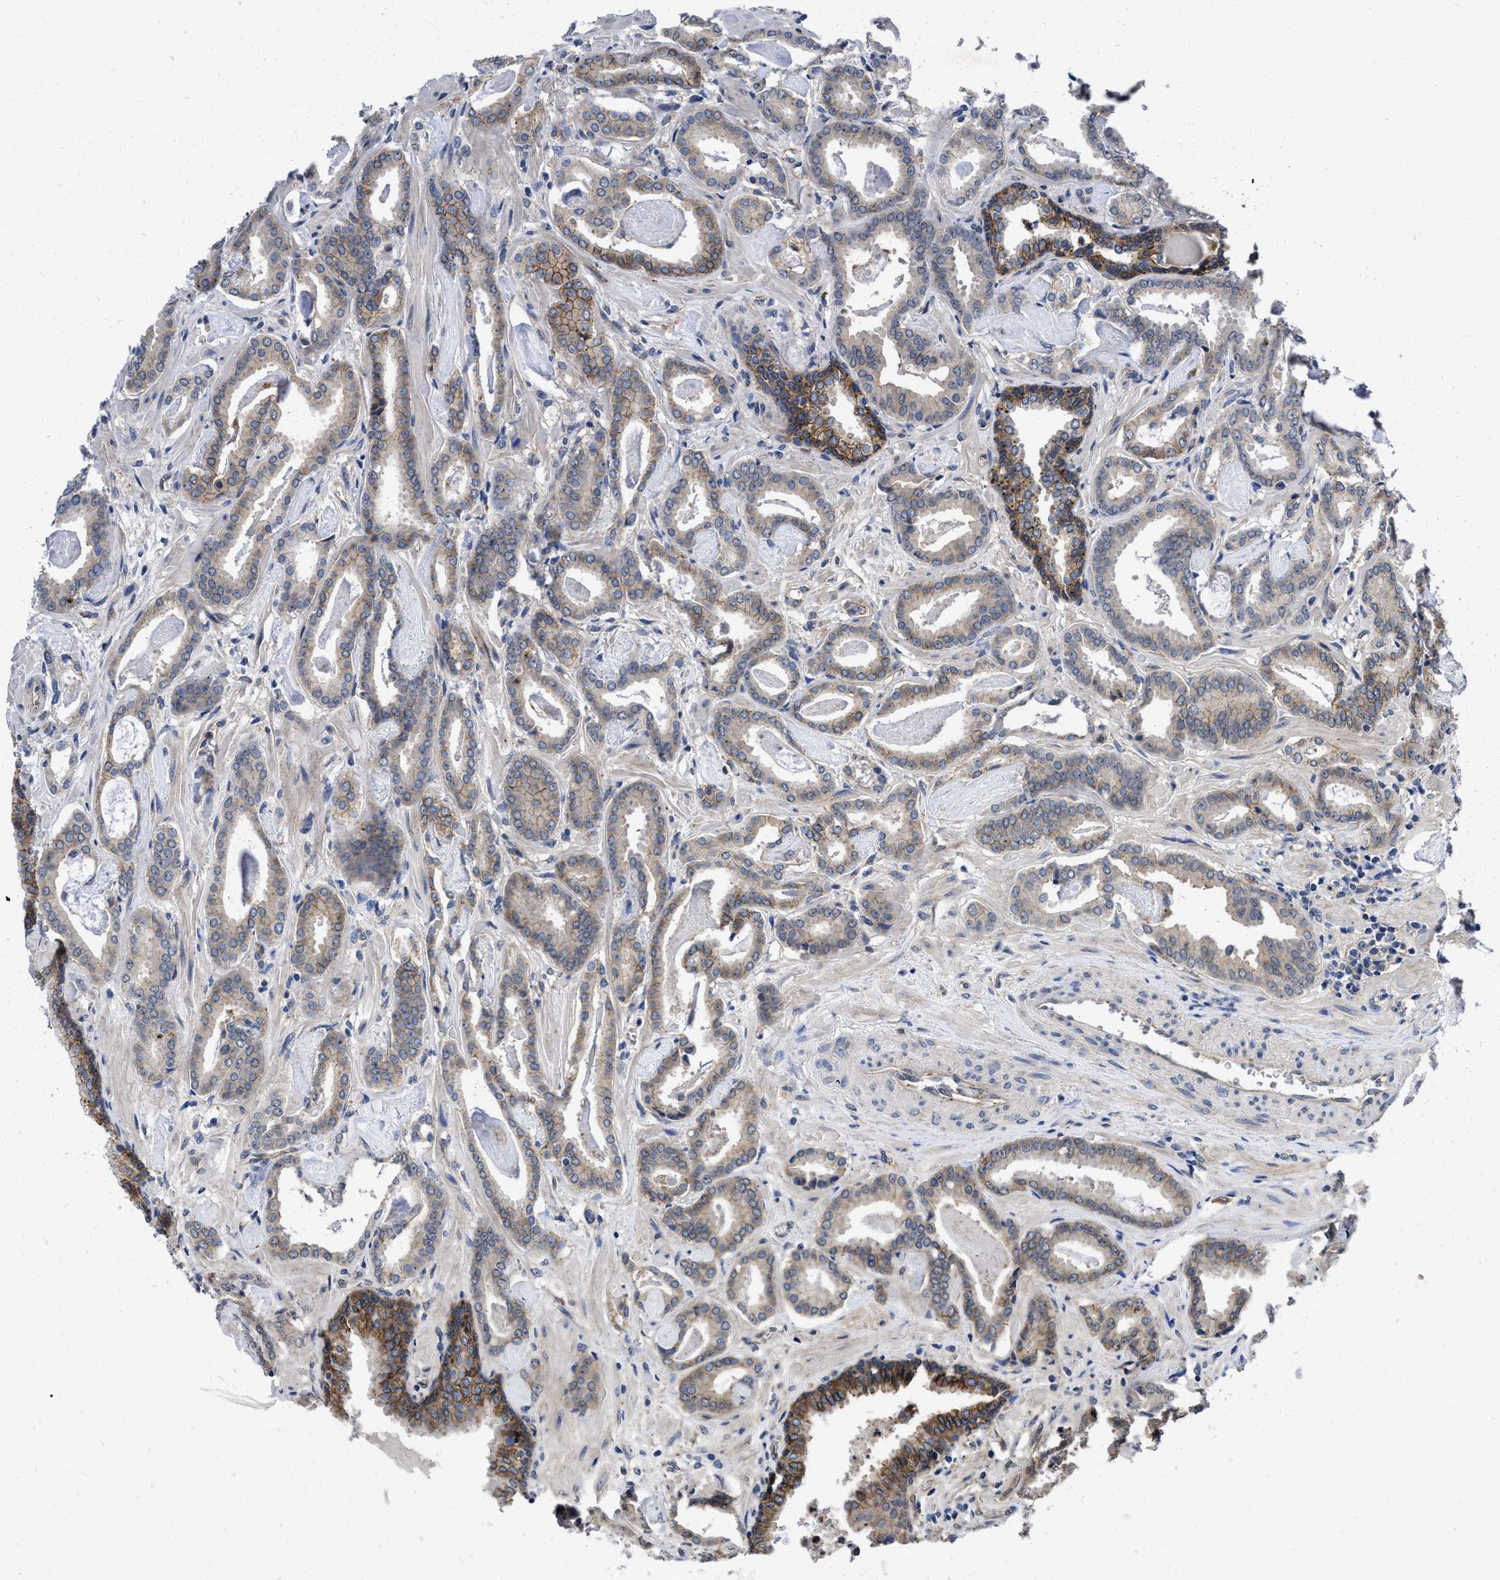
{"staining": {"intensity": "weak", "quantity": "<25%", "location": "cytoplasmic/membranous"}, "tissue": "prostate cancer", "cell_type": "Tumor cells", "image_type": "cancer", "snomed": [{"axis": "morphology", "description": "Adenocarcinoma, Low grade"}, {"axis": "topography", "description": "Prostate"}], "caption": "Tumor cells are negative for protein expression in human prostate cancer.", "gene": "PKD2", "patient": {"sex": "male", "age": 53}}